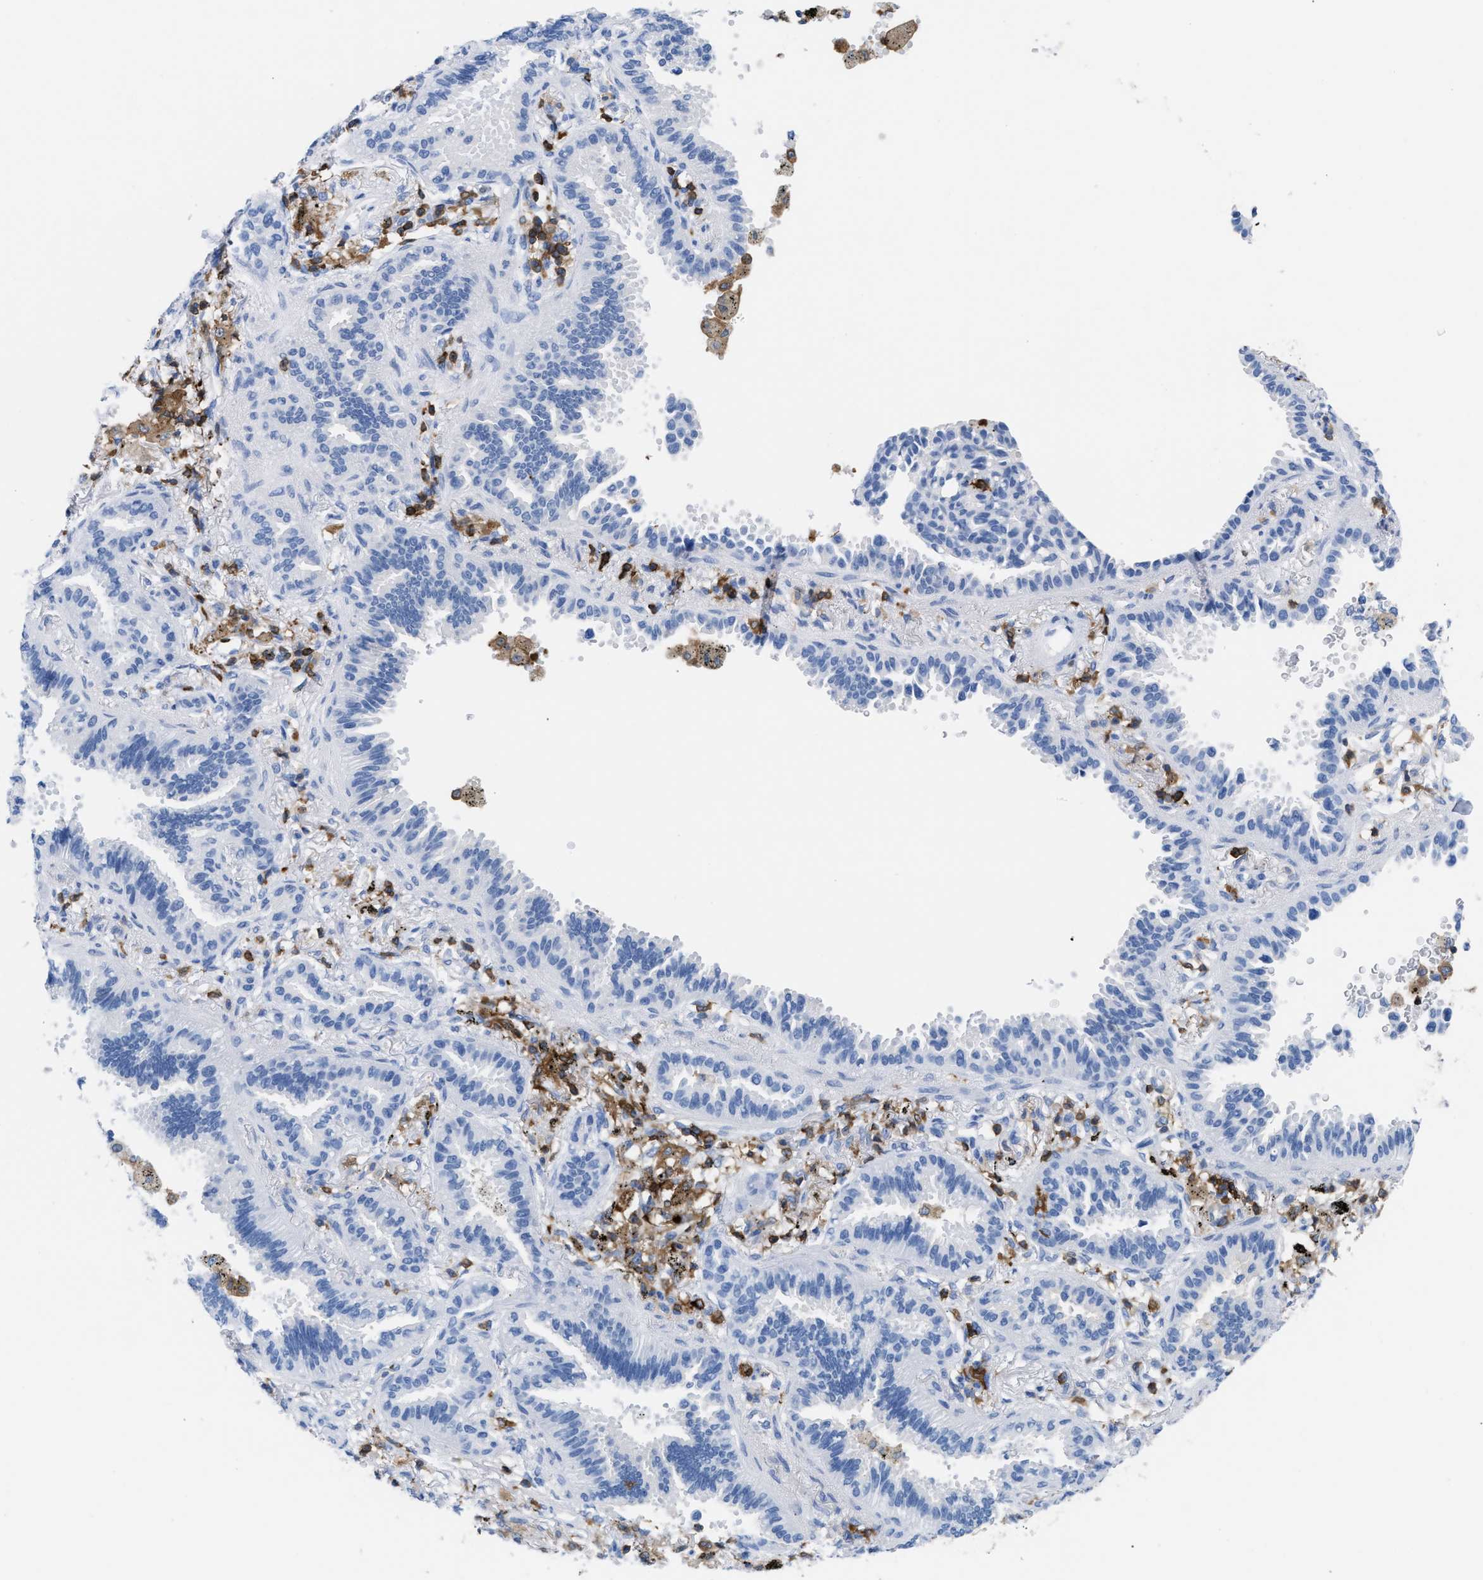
{"staining": {"intensity": "negative", "quantity": "none", "location": "none"}, "tissue": "lung cancer", "cell_type": "Tumor cells", "image_type": "cancer", "snomed": [{"axis": "morphology", "description": "Normal tissue, NOS"}, {"axis": "morphology", "description": "Adenocarcinoma, NOS"}, {"axis": "topography", "description": "Lung"}], "caption": "Lung adenocarcinoma stained for a protein using immunohistochemistry shows no expression tumor cells.", "gene": "LCP1", "patient": {"sex": "male", "age": 59}}